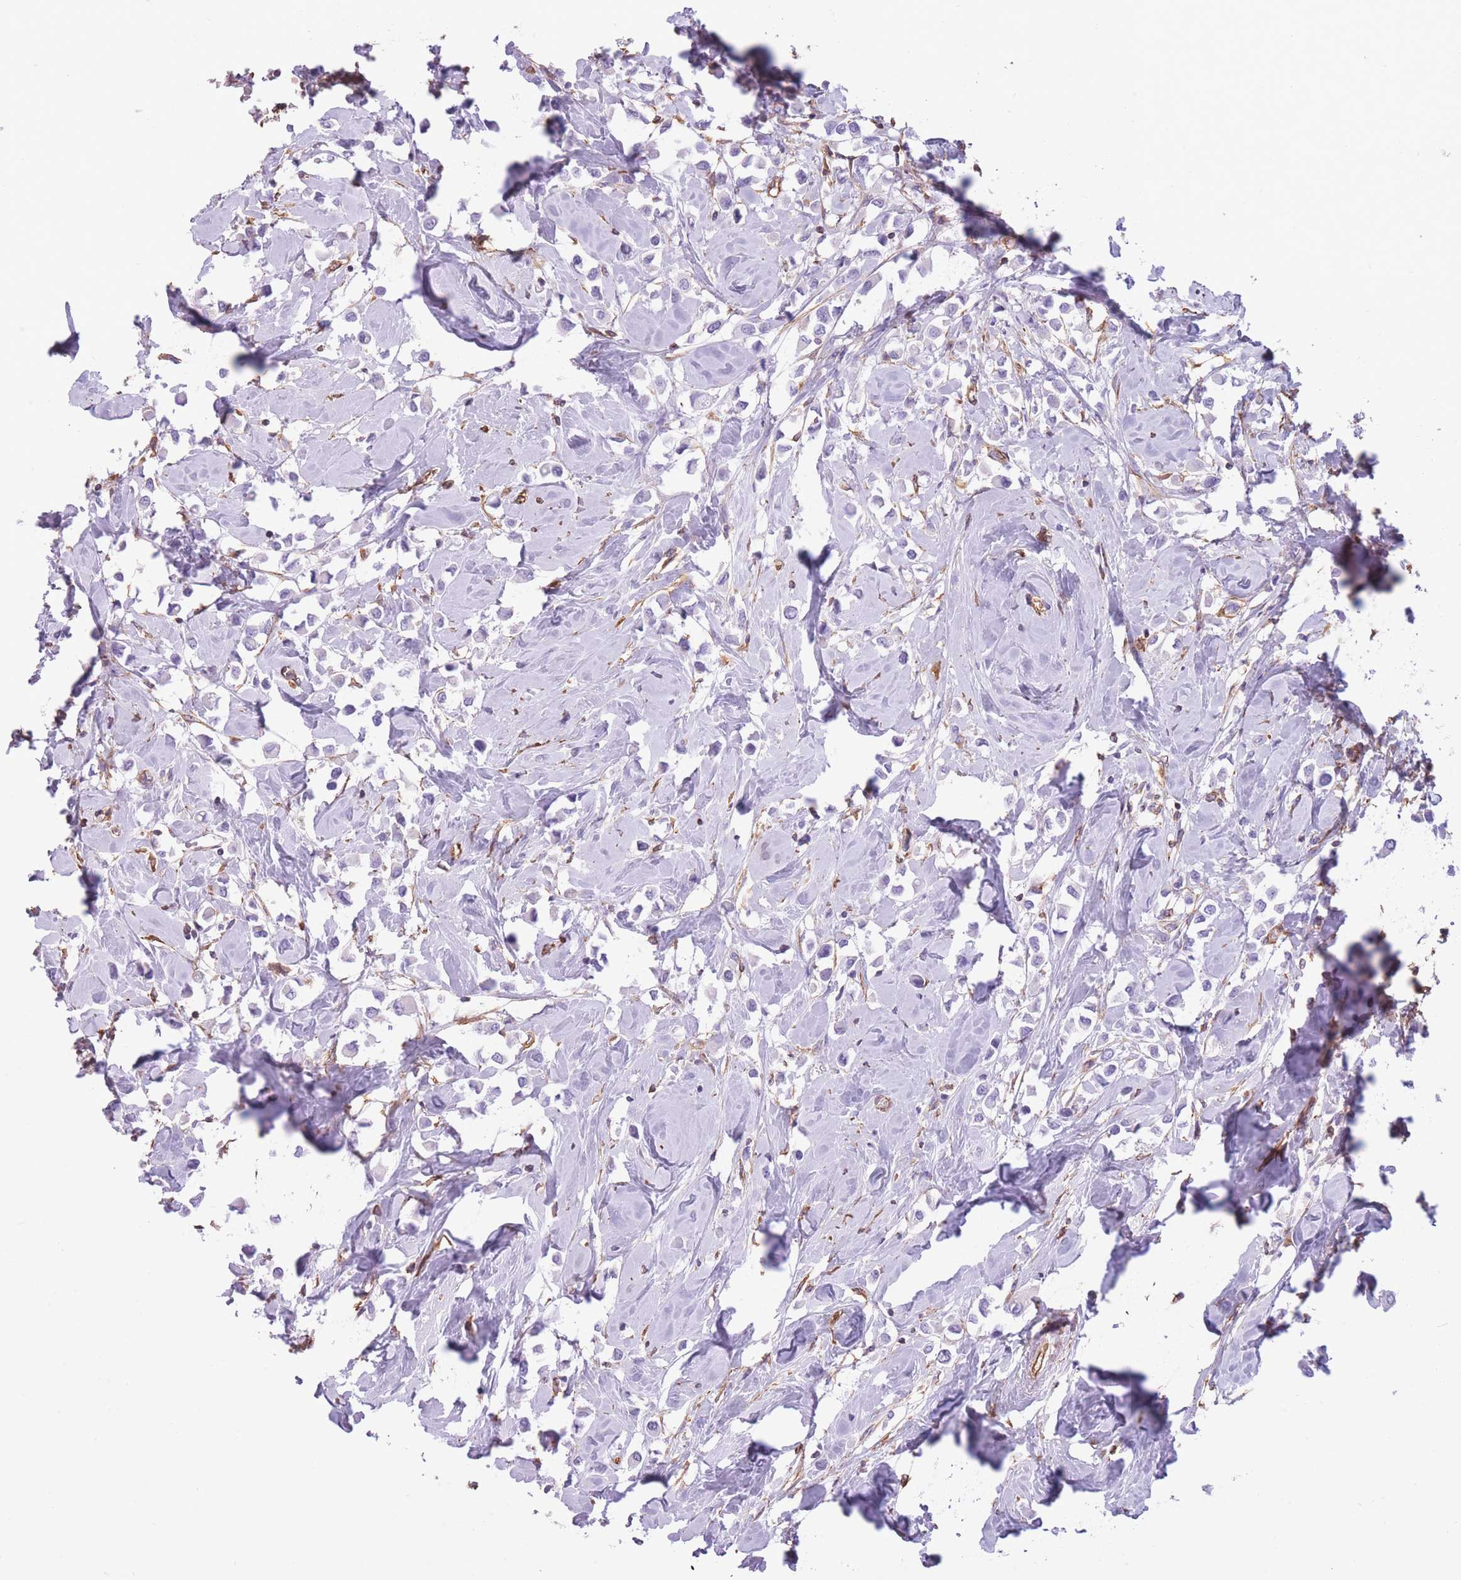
{"staining": {"intensity": "negative", "quantity": "none", "location": "none"}, "tissue": "breast cancer", "cell_type": "Tumor cells", "image_type": "cancer", "snomed": [{"axis": "morphology", "description": "Duct carcinoma"}, {"axis": "topography", "description": "Breast"}], "caption": "IHC of breast infiltrating ductal carcinoma shows no expression in tumor cells. (DAB (3,3'-diaminobenzidine) immunohistochemistry (IHC) with hematoxylin counter stain).", "gene": "ADD1", "patient": {"sex": "female", "age": 61}}